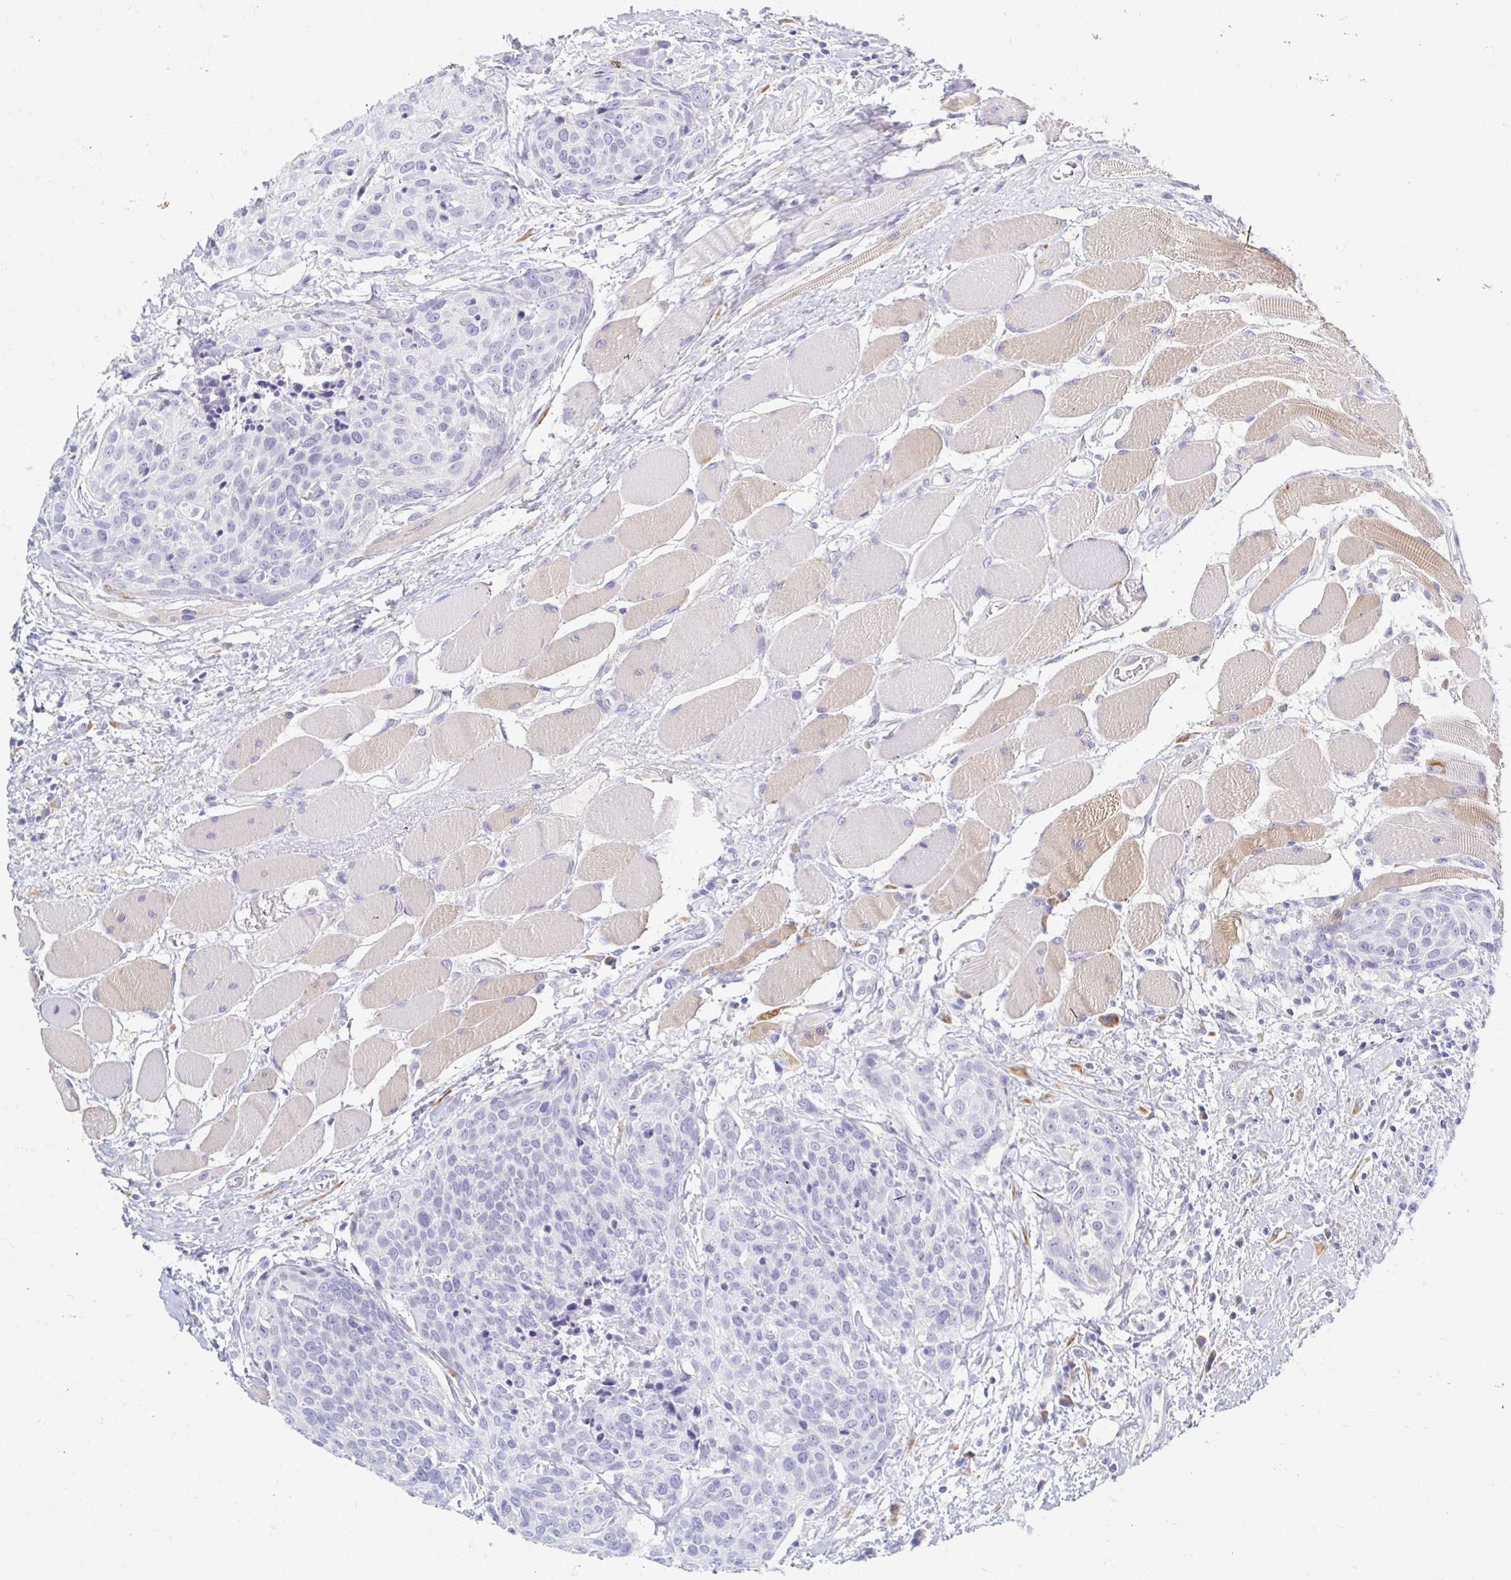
{"staining": {"intensity": "negative", "quantity": "none", "location": "none"}, "tissue": "head and neck cancer", "cell_type": "Tumor cells", "image_type": "cancer", "snomed": [{"axis": "morphology", "description": "Squamous cell carcinoma, NOS"}, {"axis": "topography", "description": "Oral tissue"}, {"axis": "topography", "description": "Head-Neck"}], "caption": "An immunohistochemistry micrograph of head and neck cancer is shown. There is no staining in tumor cells of head and neck cancer.", "gene": "MYLK2", "patient": {"sex": "male", "age": 64}}